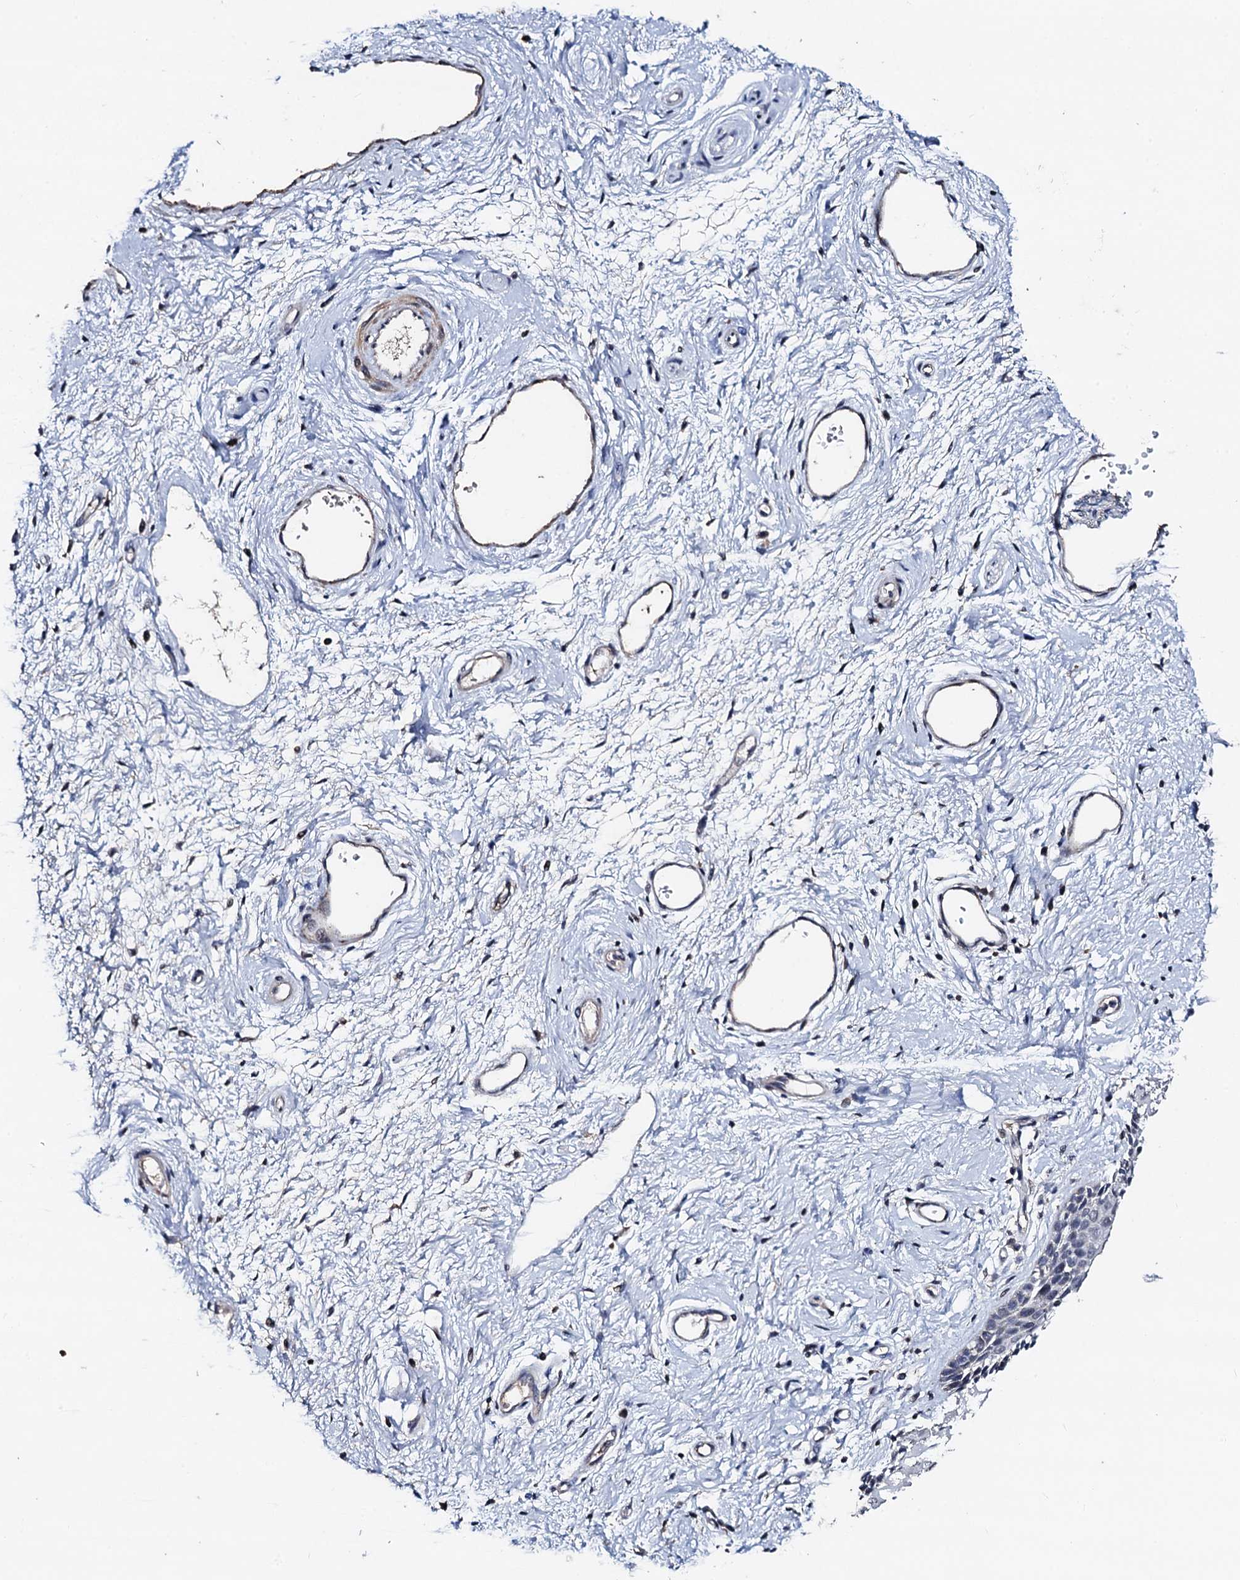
{"staining": {"intensity": "negative", "quantity": "none", "location": "none"}, "tissue": "vagina", "cell_type": "Squamous epithelial cells", "image_type": "normal", "snomed": [{"axis": "morphology", "description": "Normal tissue, NOS"}, {"axis": "topography", "description": "Vagina"}], "caption": "Immunohistochemical staining of unremarkable human vagina demonstrates no significant expression in squamous epithelial cells. Nuclei are stained in blue.", "gene": "PPTC7", "patient": {"sex": "female", "age": 46}}